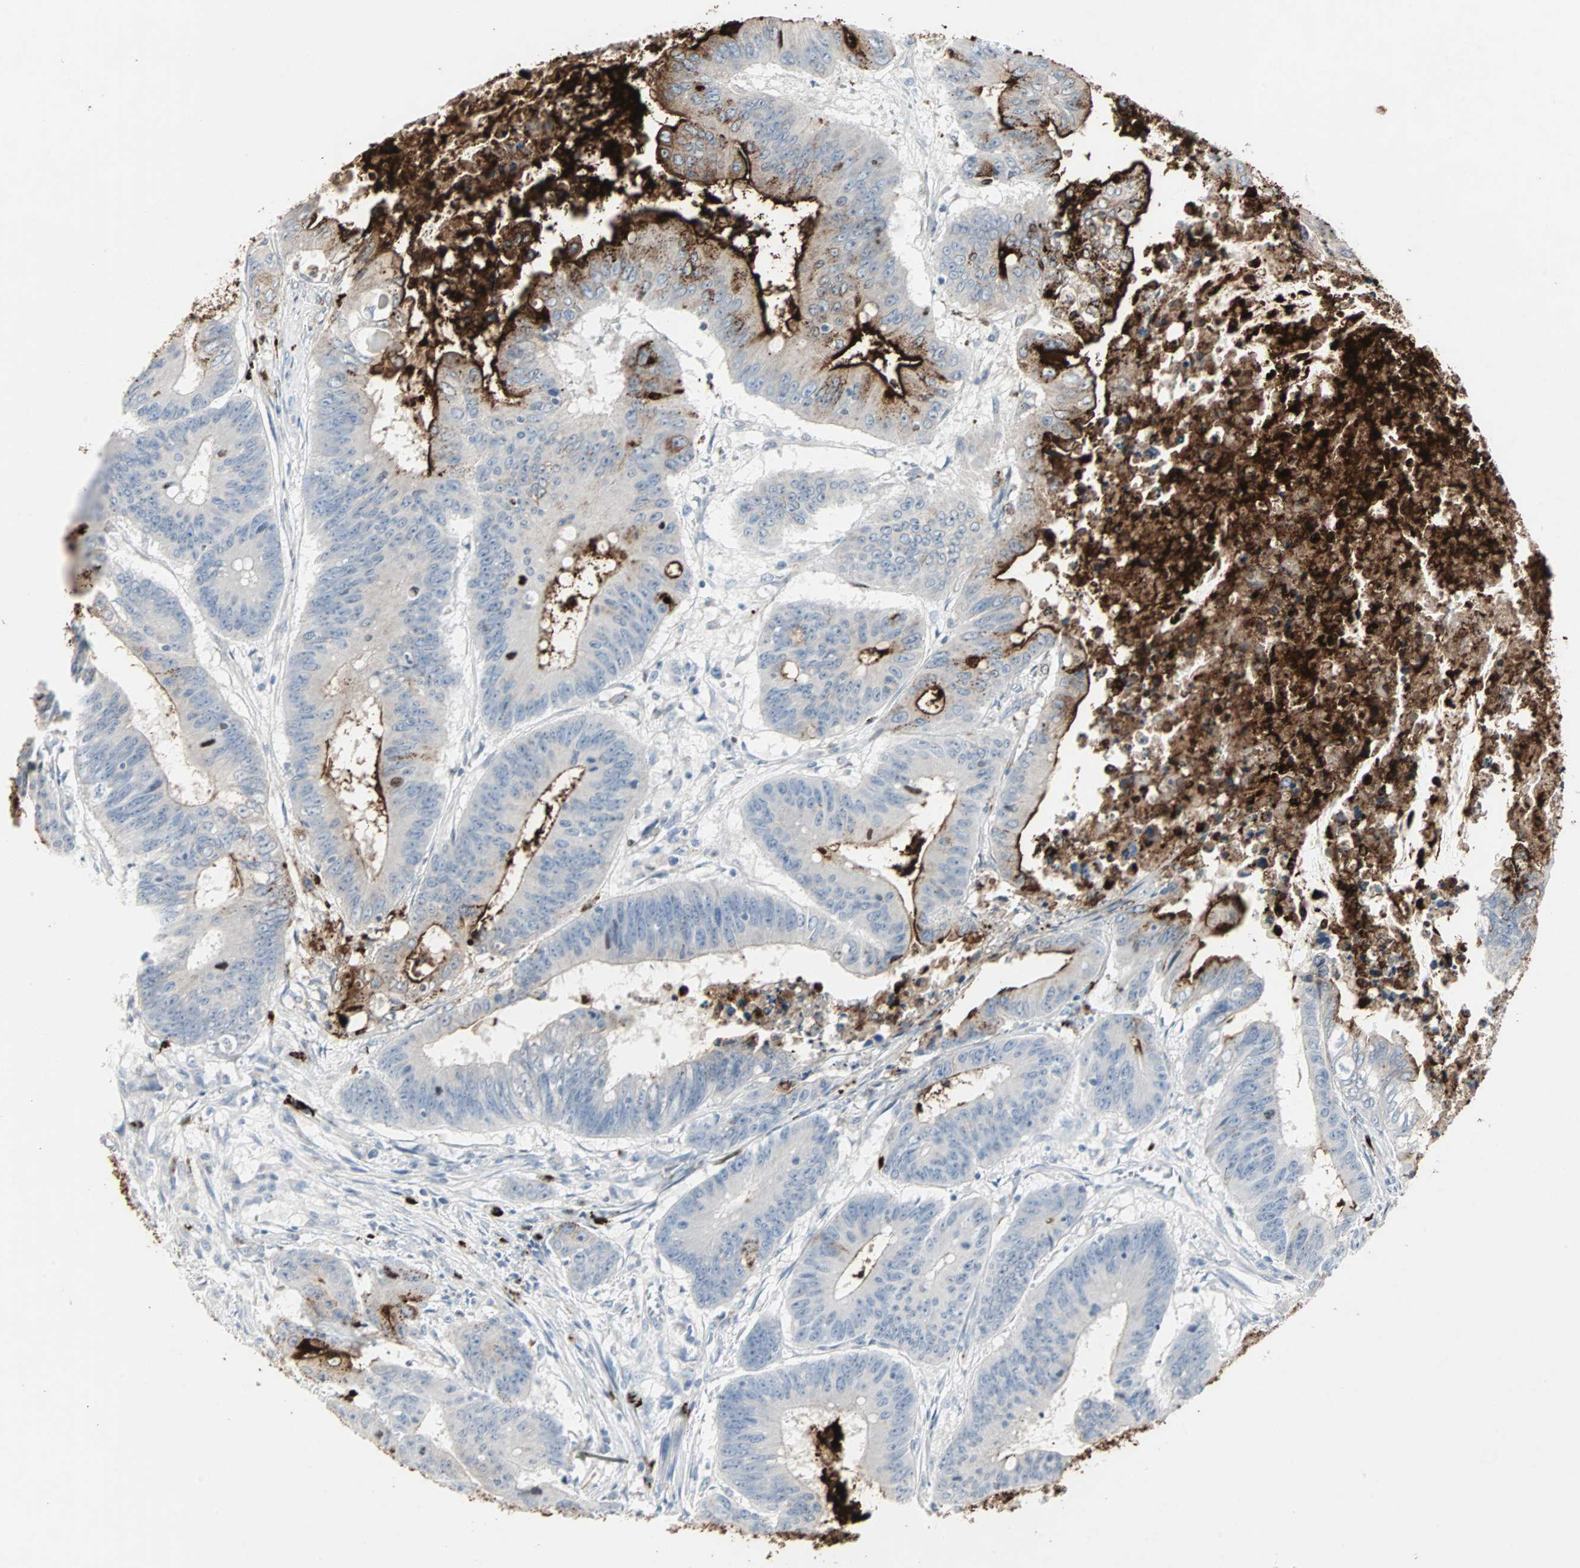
{"staining": {"intensity": "strong", "quantity": "25%-75%", "location": "cytoplasmic/membranous"}, "tissue": "colorectal cancer", "cell_type": "Tumor cells", "image_type": "cancer", "snomed": [{"axis": "morphology", "description": "Adenocarcinoma, NOS"}, {"axis": "topography", "description": "Colon"}], "caption": "Immunohistochemical staining of colorectal adenocarcinoma shows high levels of strong cytoplasmic/membranous positivity in approximately 25%-75% of tumor cells. (brown staining indicates protein expression, while blue staining denotes nuclei).", "gene": "CEACAM6", "patient": {"sex": "male", "age": 45}}